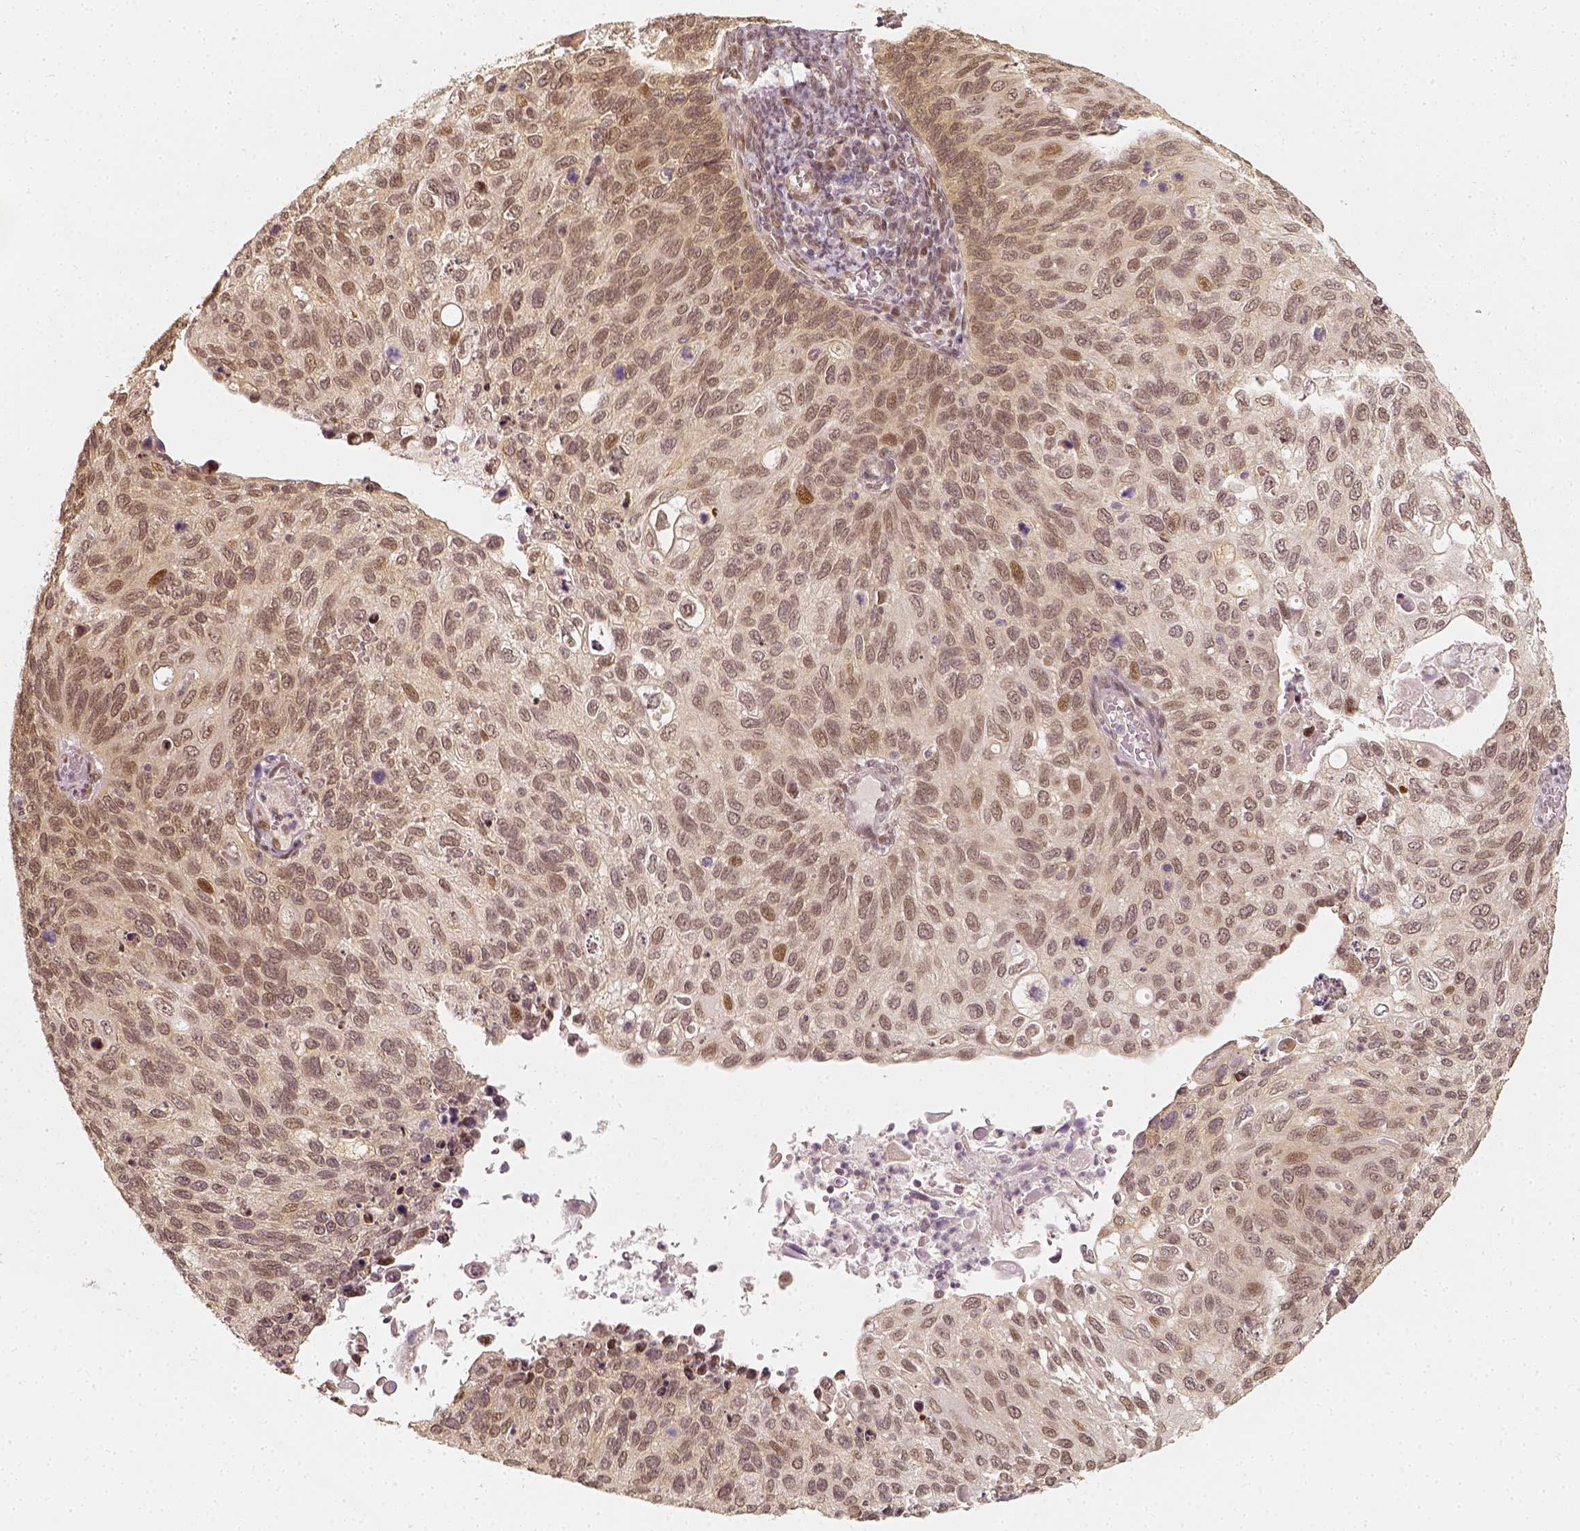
{"staining": {"intensity": "moderate", "quantity": "<25%", "location": "nuclear"}, "tissue": "cervical cancer", "cell_type": "Tumor cells", "image_type": "cancer", "snomed": [{"axis": "morphology", "description": "Squamous cell carcinoma, NOS"}, {"axis": "topography", "description": "Cervix"}], "caption": "Human squamous cell carcinoma (cervical) stained for a protein (brown) displays moderate nuclear positive positivity in approximately <25% of tumor cells.", "gene": "ZMAT3", "patient": {"sex": "female", "age": 70}}